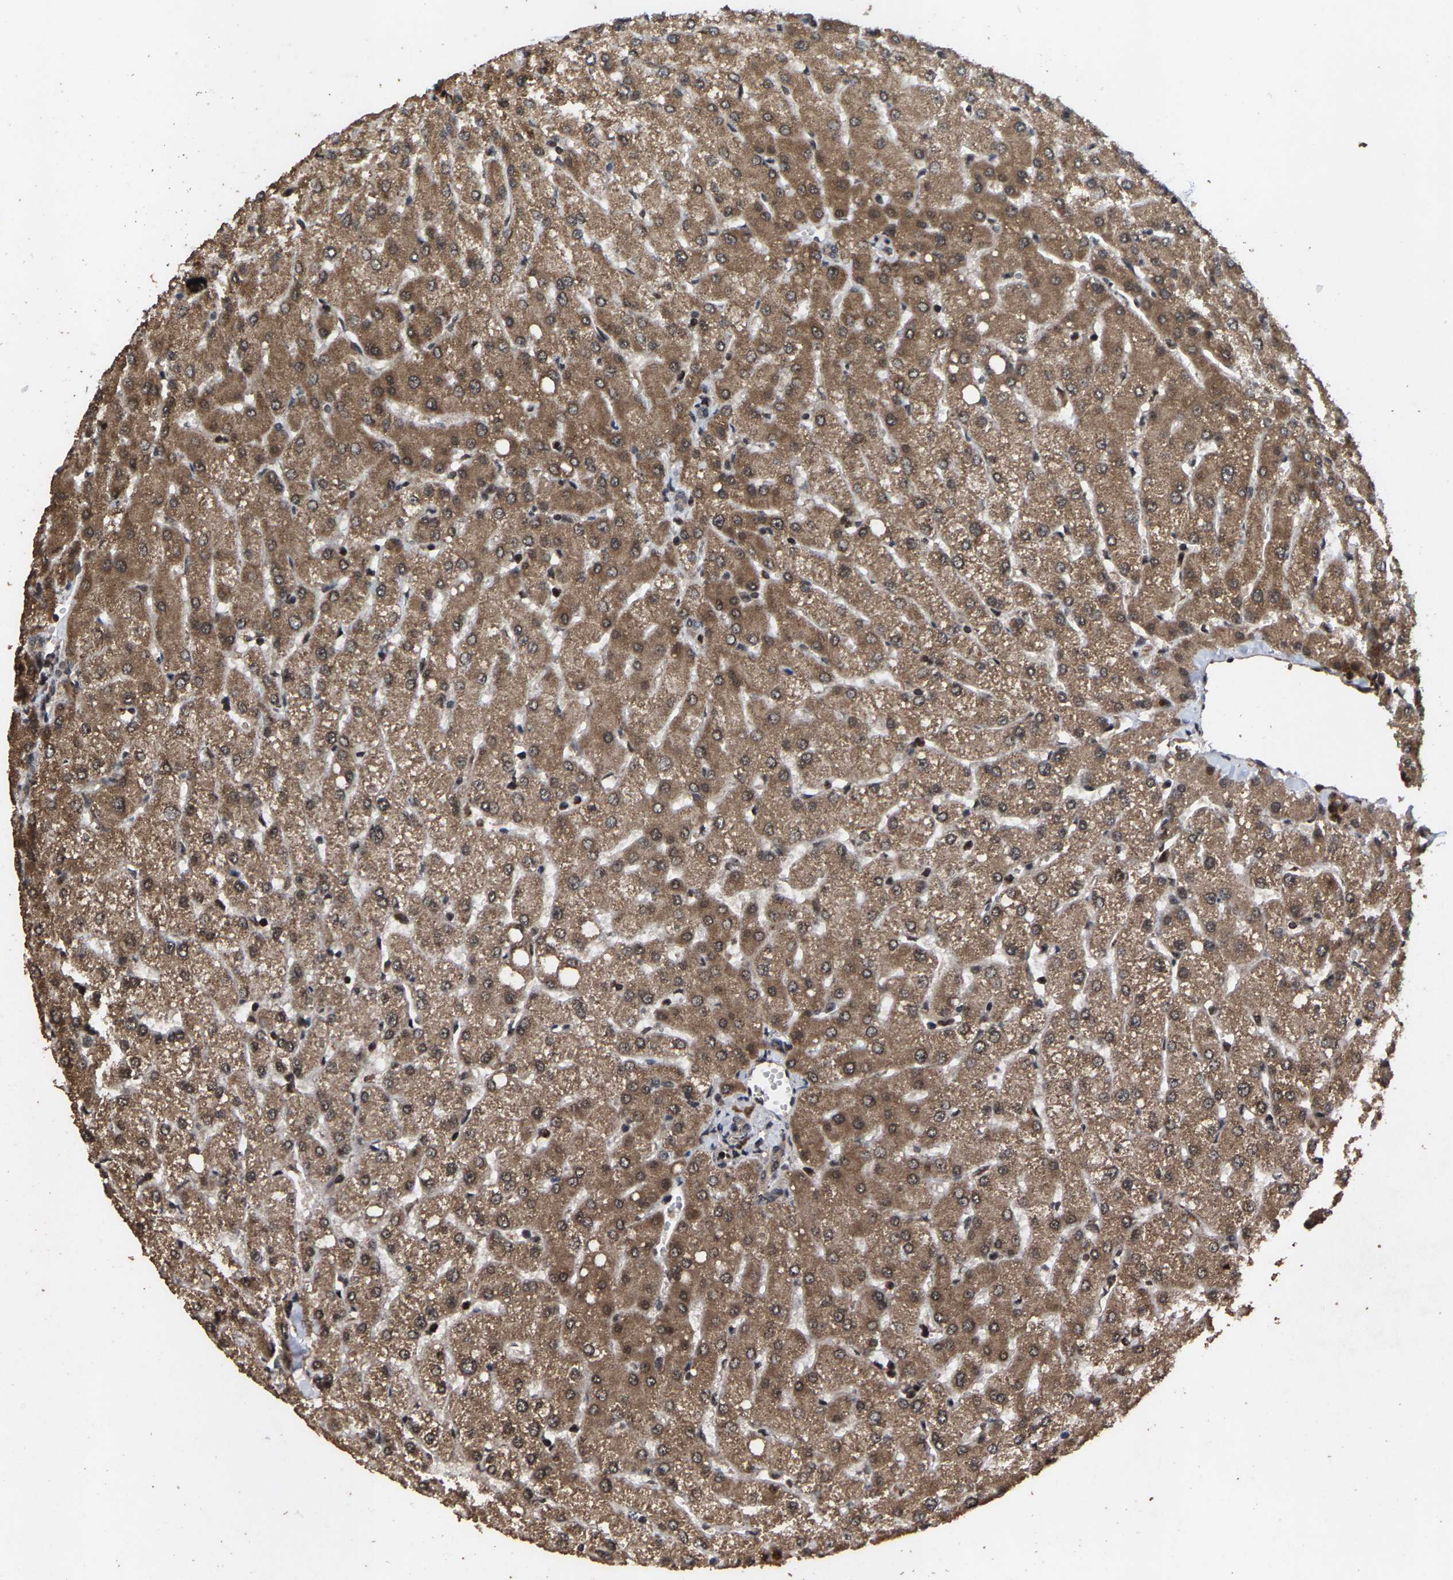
{"staining": {"intensity": "weak", "quantity": "25%-75%", "location": "cytoplasmic/membranous,nuclear"}, "tissue": "liver", "cell_type": "Cholangiocytes", "image_type": "normal", "snomed": [{"axis": "morphology", "description": "Normal tissue, NOS"}, {"axis": "topography", "description": "Liver"}], "caption": "Protein expression analysis of benign liver demonstrates weak cytoplasmic/membranous,nuclear positivity in about 25%-75% of cholangiocytes.", "gene": "HAUS6", "patient": {"sex": "female", "age": 54}}